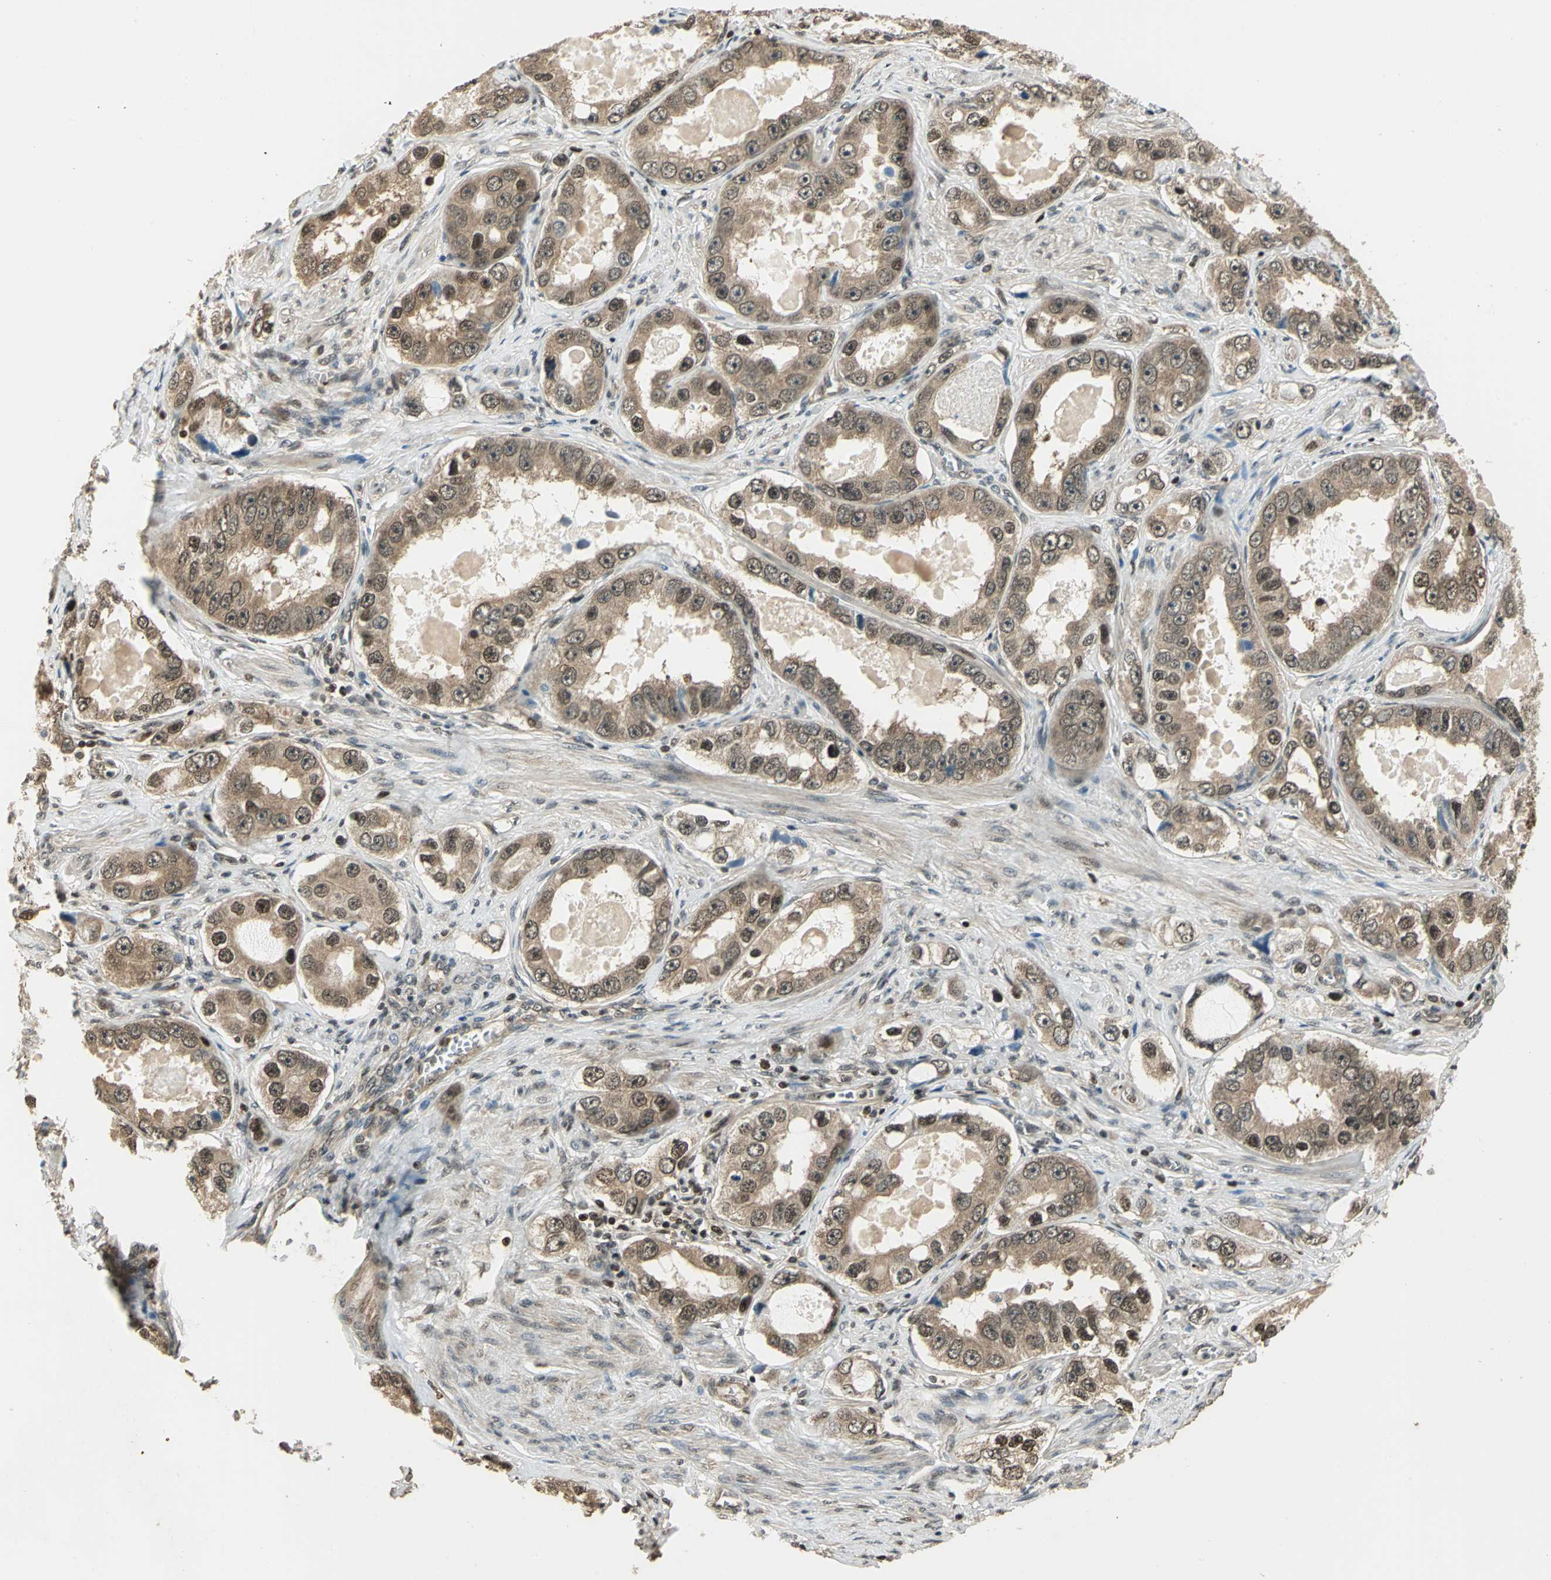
{"staining": {"intensity": "moderate", "quantity": ">75%", "location": "cytoplasmic/membranous,nuclear"}, "tissue": "prostate cancer", "cell_type": "Tumor cells", "image_type": "cancer", "snomed": [{"axis": "morphology", "description": "Adenocarcinoma, High grade"}, {"axis": "topography", "description": "Prostate"}], "caption": "DAB (3,3'-diaminobenzidine) immunohistochemical staining of prostate cancer (adenocarcinoma (high-grade)) displays moderate cytoplasmic/membranous and nuclear protein expression in about >75% of tumor cells. (DAB (3,3'-diaminobenzidine) = brown stain, brightfield microscopy at high magnification).", "gene": "PSMC3", "patient": {"sex": "male", "age": 63}}